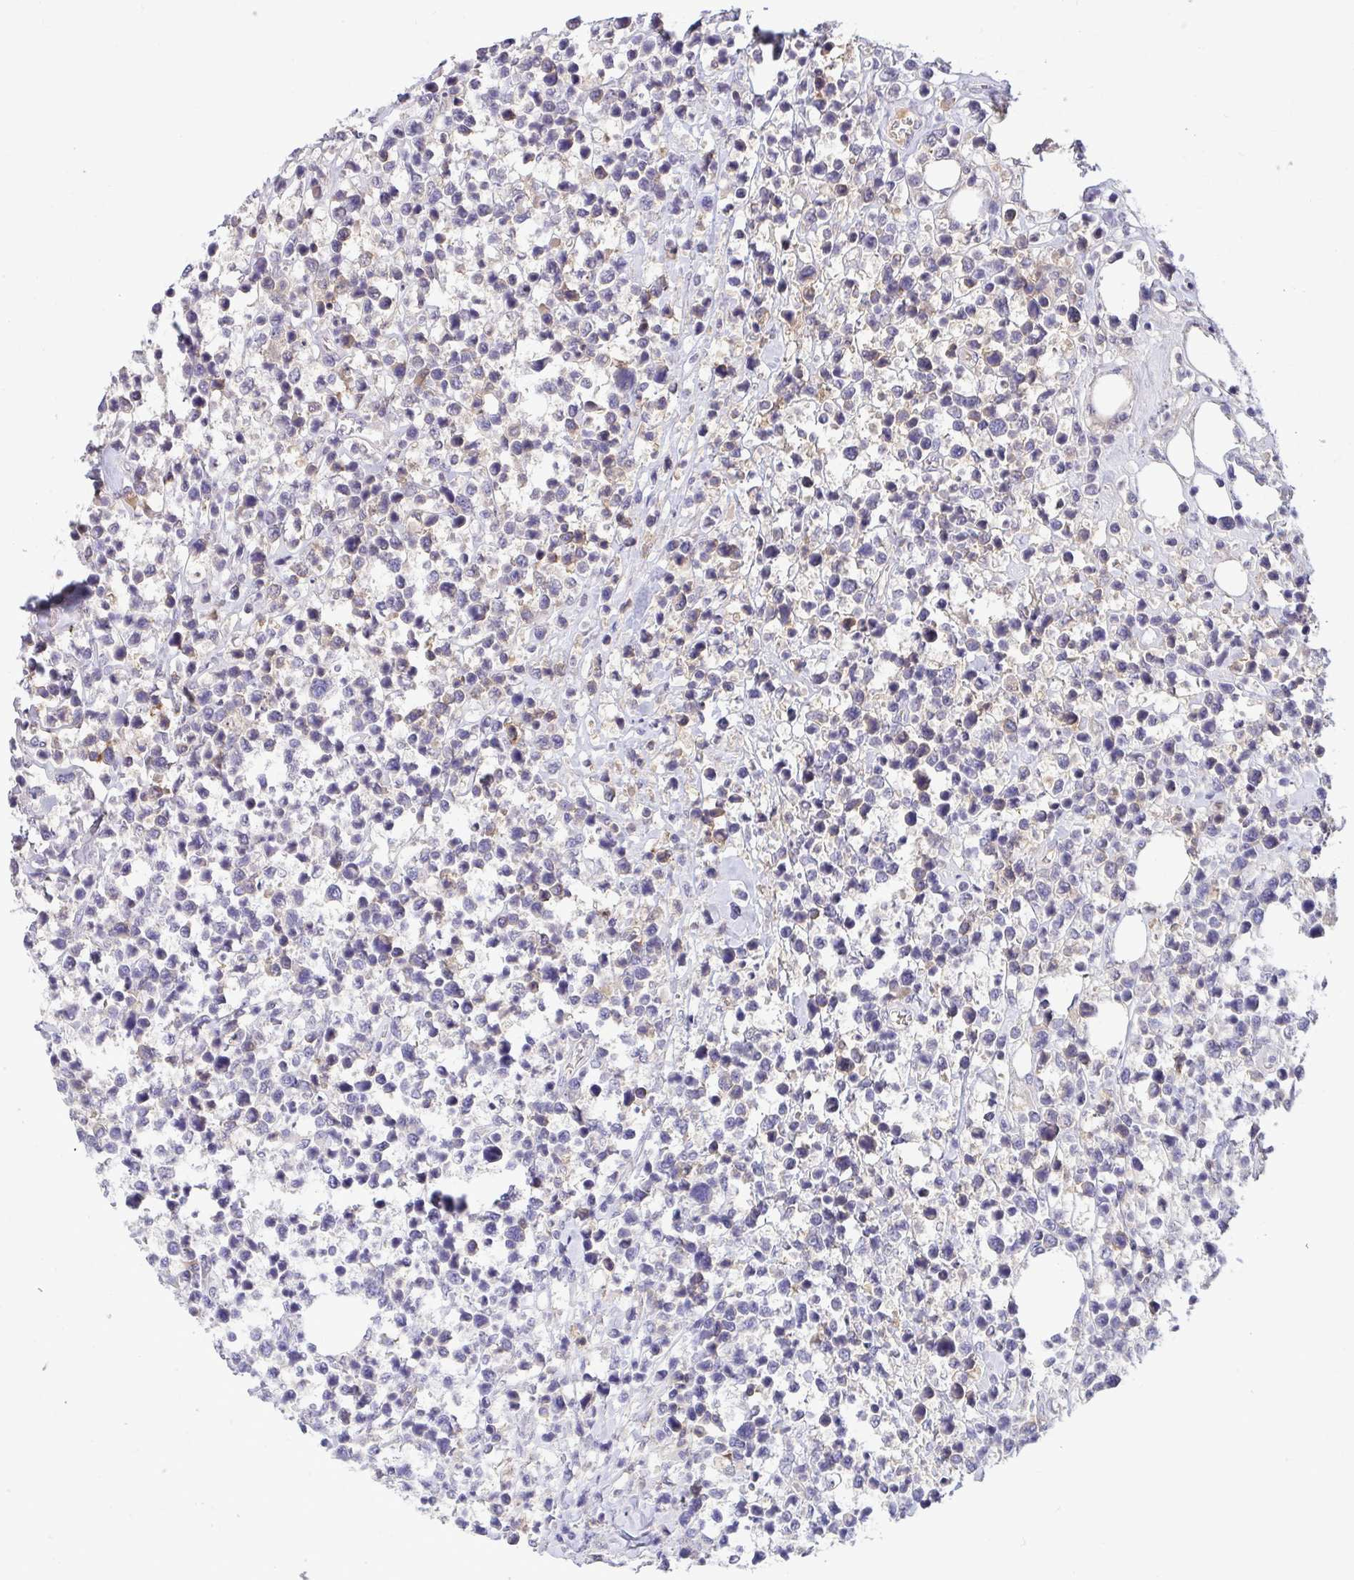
{"staining": {"intensity": "negative", "quantity": "none", "location": "none"}, "tissue": "lymphoma", "cell_type": "Tumor cells", "image_type": "cancer", "snomed": [{"axis": "morphology", "description": "Malignant lymphoma, non-Hodgkin's type, Low grade"}, {"axis": "topography", "description": "Lymph node"}], "caption": "The immunohistochemistry (IHC) image has no significant expression in tumor cells of low-grade malignant lymphoma, non-Hodgkin's type tissue.", "gene": "ZNF581", "patient": {"sex": "male", "age": 60}}